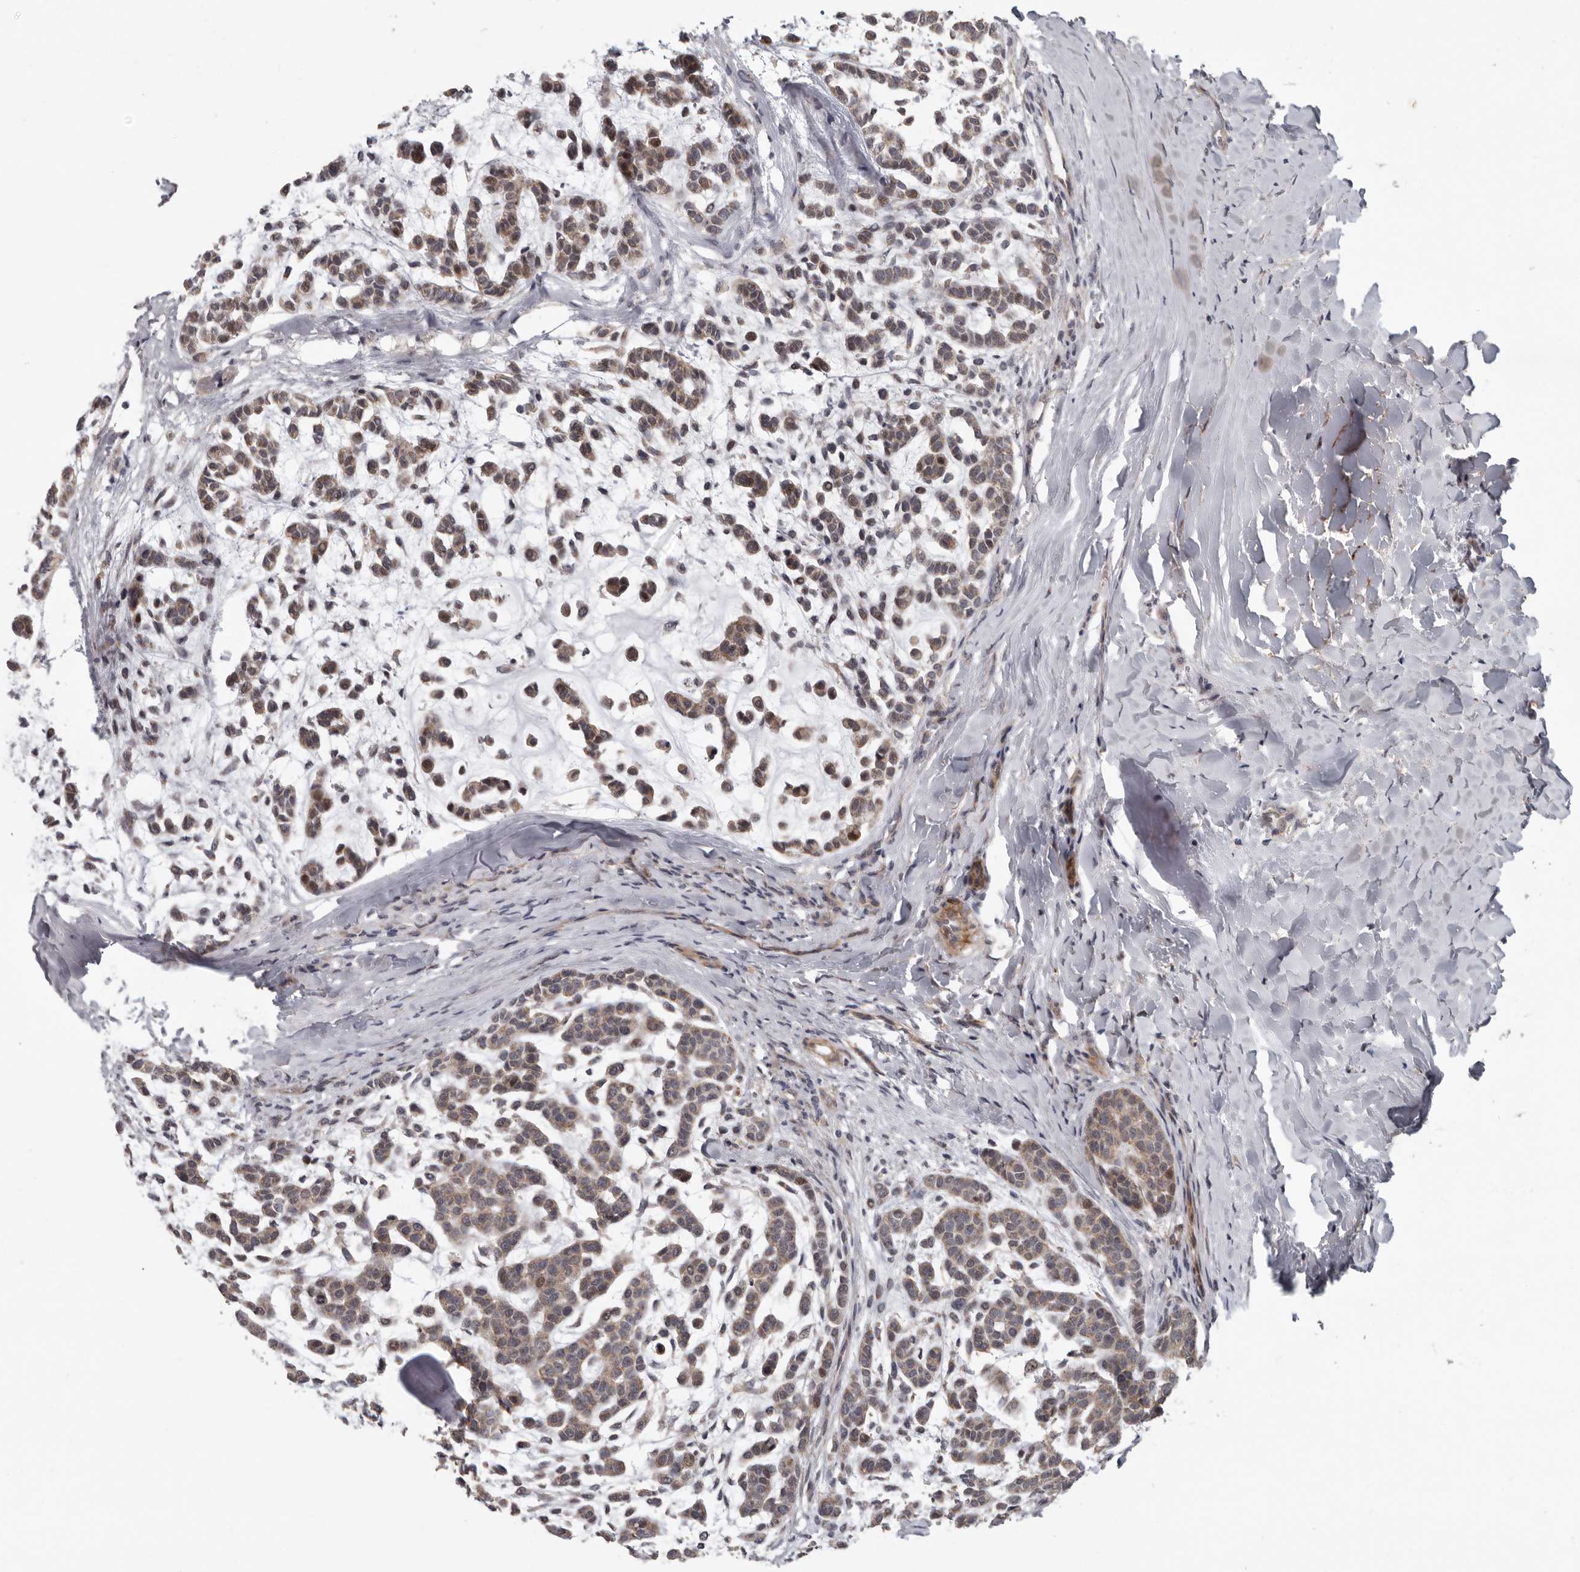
{"staining": {"intensity": "weak", "quantity": ">75%", "location": "cytoplasmic/membranous"}, "tissue": "head and neck cancer", "cell_type": "Tumor cells", "image_type": "cancer", "snomed": [{"axis": "morphology", "description": "Adenocarcinoma, NOS"}, {"axis": "morphology", "description": "Adenoma, NOS"}, {"axis": "topography", "description": "Head-Neck"}], "caption": "Human adenocarcinoma (head and neck) stained for a protein (brown) exhibits weak cytoplasmic/membranous positive expression in about >75% of tumor cells.", "gene": "FGFR4", "patient": {"sex": "female", "age": 55}}